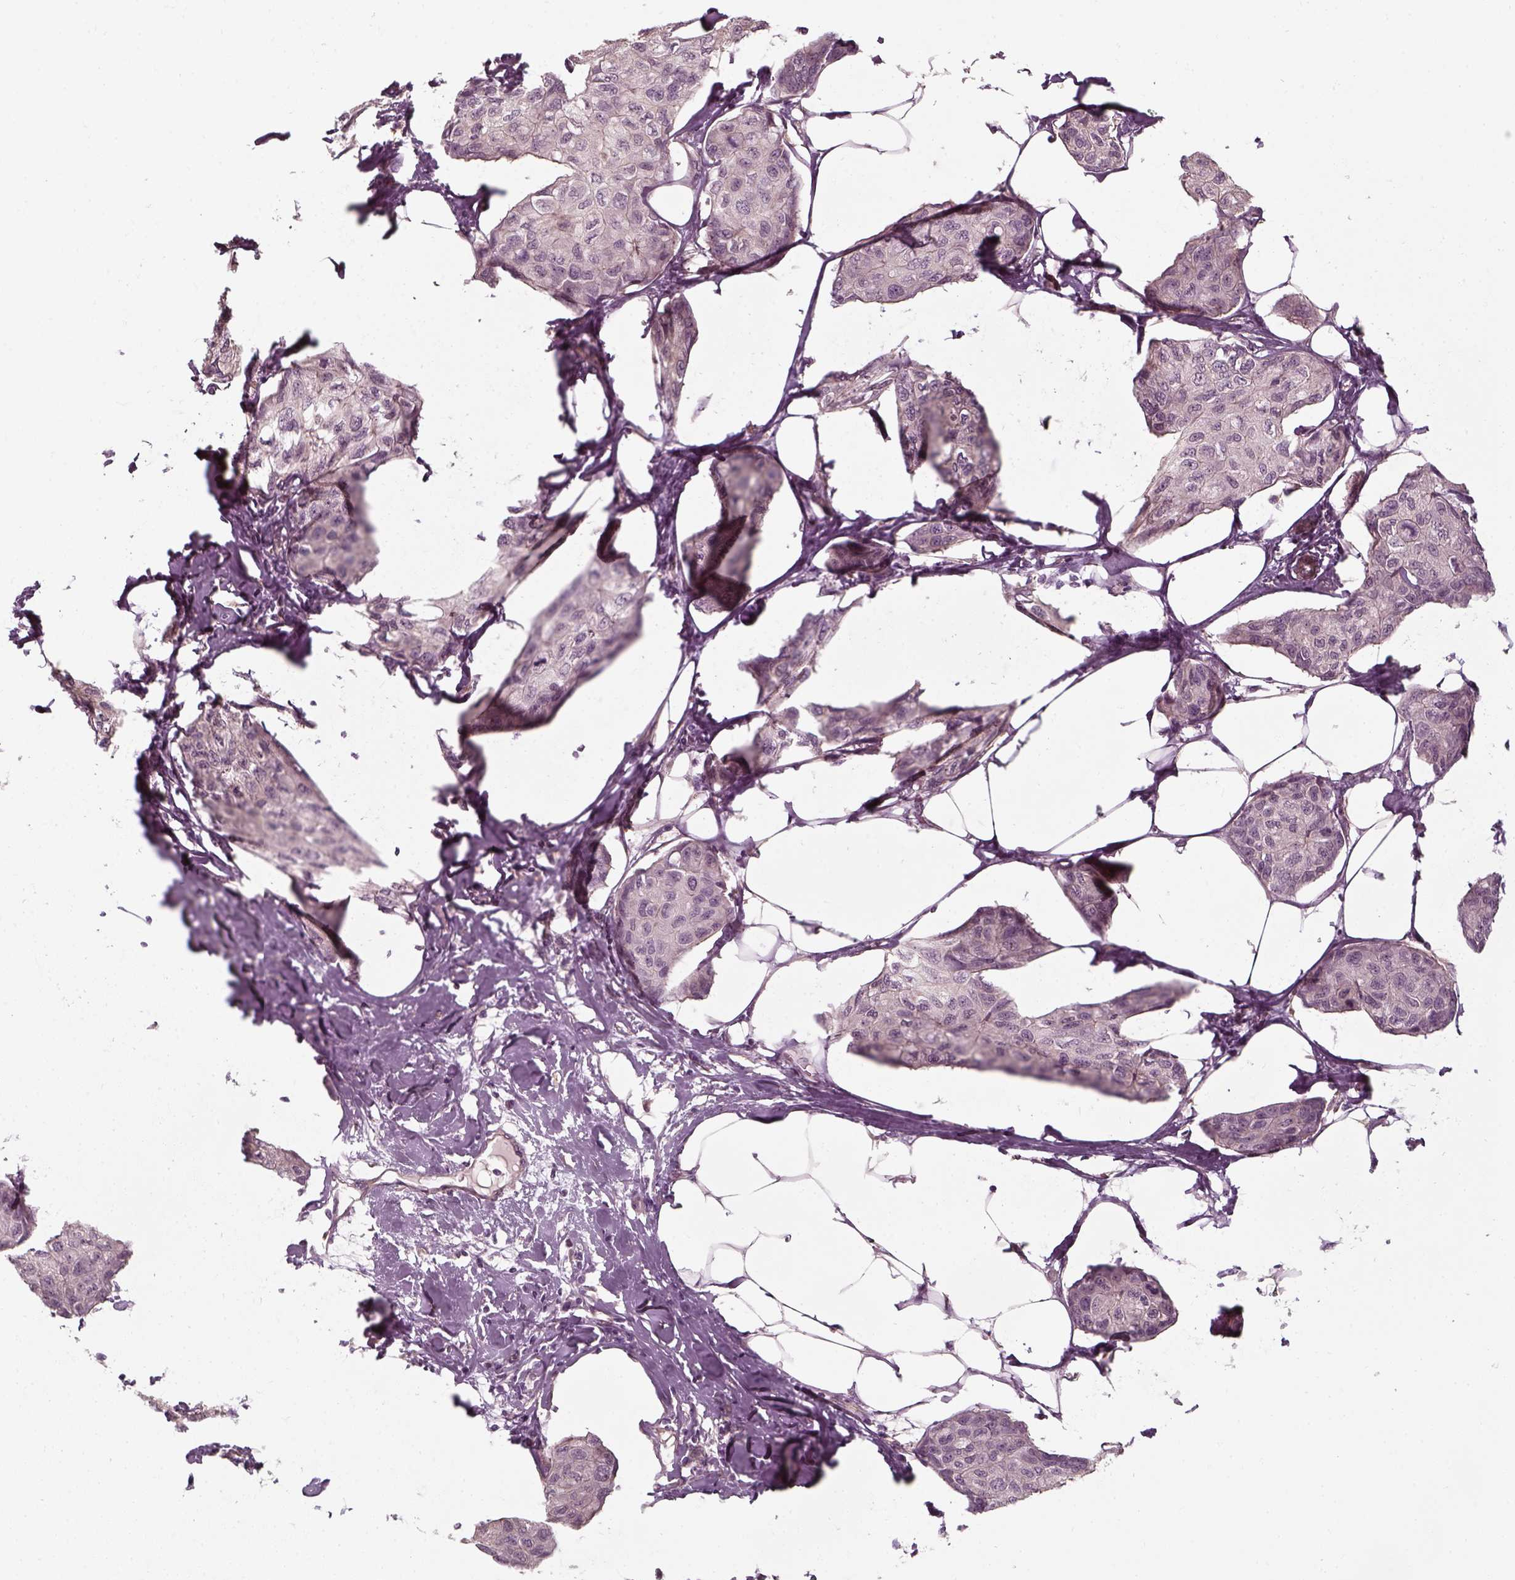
{"staining": {"intensity": "negative", "quantity": "none", "location": "none"}, "tissue": "breast cancer", "cell_type": "Tumor cells", "image_type": "cancer", "snomed": [{"axis": "morphology", "description": "Duct carcinoma"}, {"axis": "topography", "description": "Breast"}], "caption": "High magnification brightfield microscopy of breast intraductal carcinoma stained with DAB (brown) and counterstained with hematoxylin (blue): tumor cells show no significant expression. (DAB (3,3'-diaminobenzidine) immunohistochemistry with hematoxylin counter stain).", "gene": "LAMB2", "patient": {"sex": "female", "age": 80}}